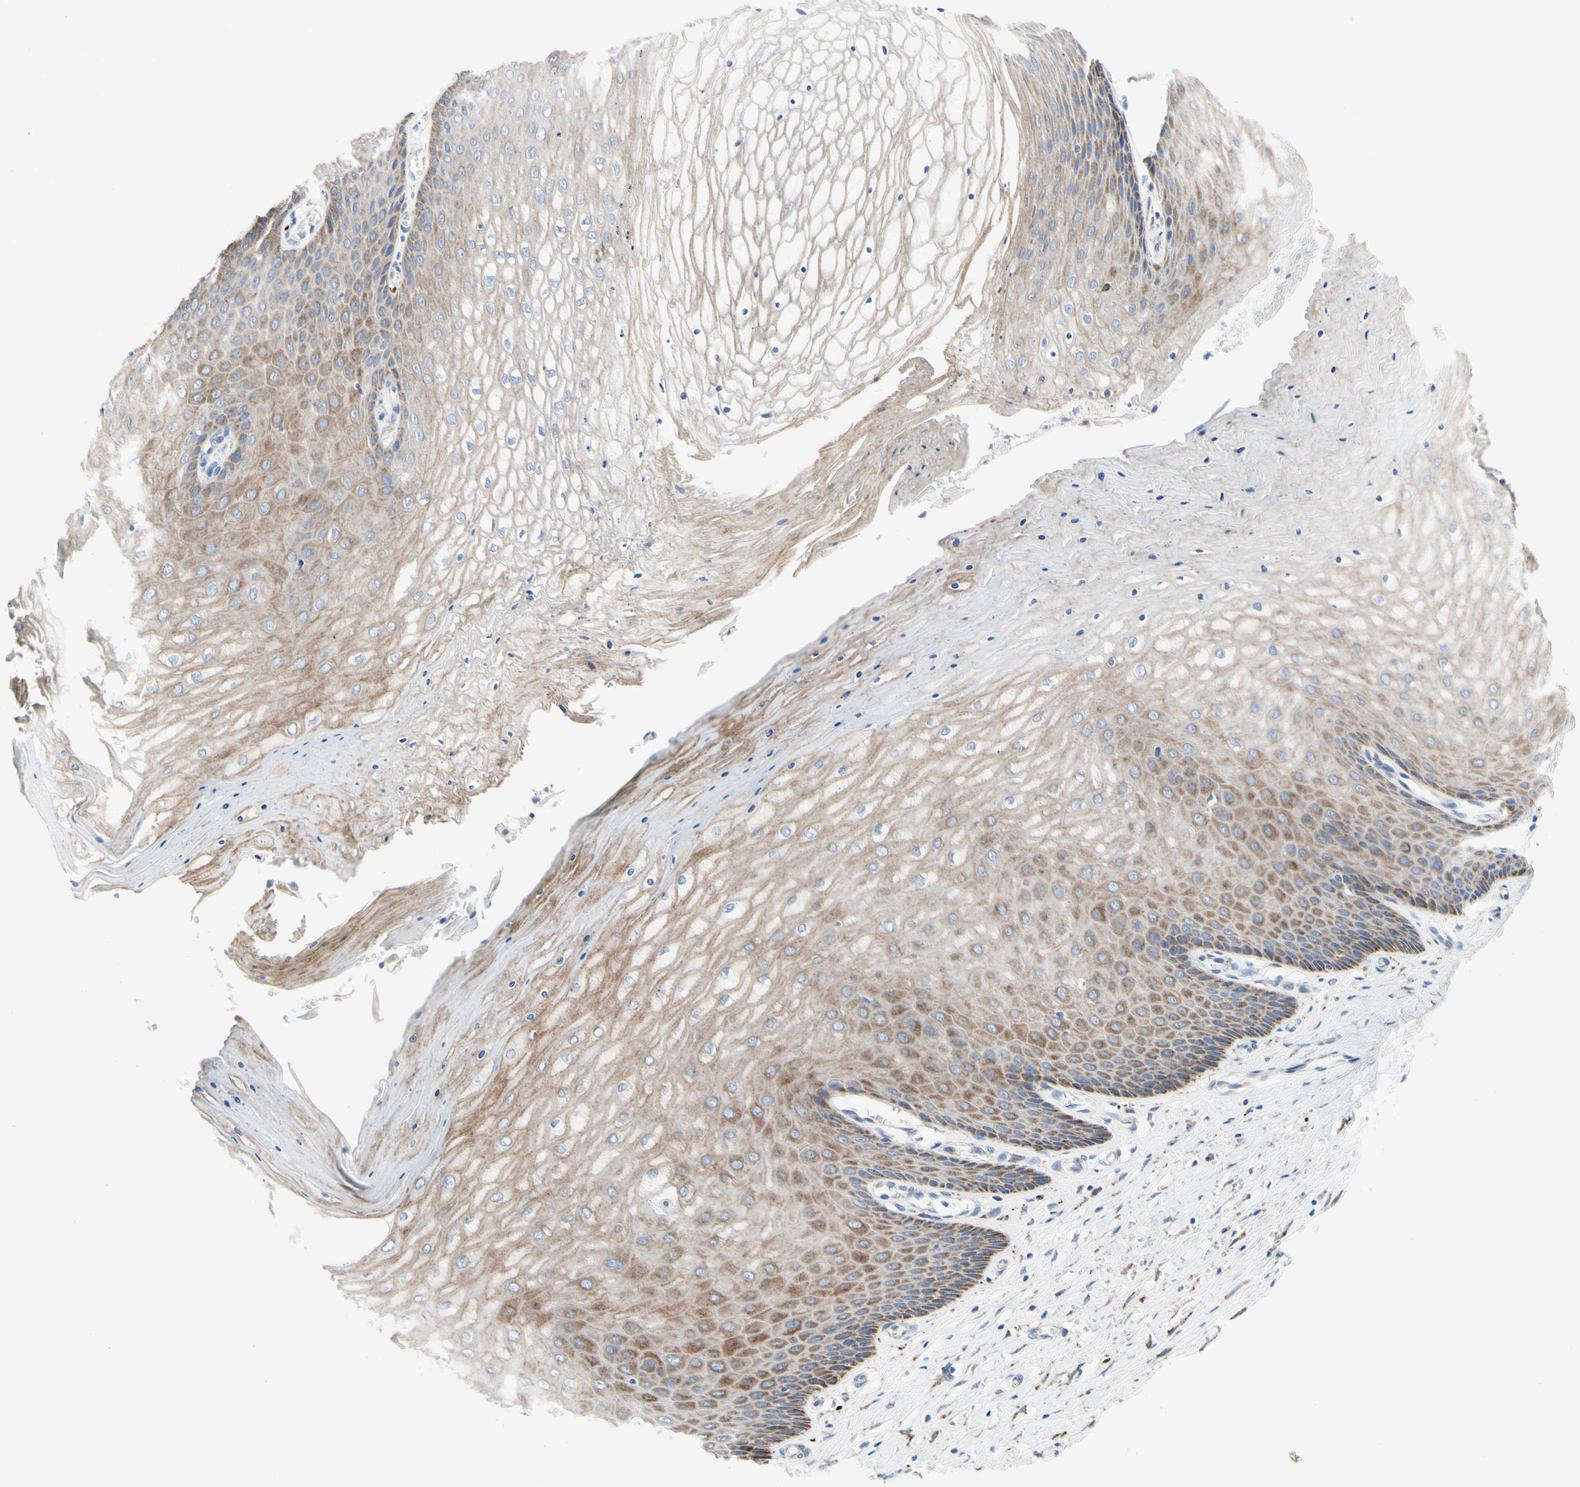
{"staining": {"intensity": "weak", "quantity": ">75%", "location": "cytoplasmic/membranous"}, "tissue": "cervix", "cell_type": "Glandular cells", "image_type": "normal", "snomed": [{"axis": "morphology", "description": "Normal tissue, NOS"}, {"axis": "topography", "description": "Cervix"}], "caption": "The immunohistochemical stain labels weak cytoplasmic/membranous staining in glandular cells of unremarkable cervix. Immunohistochemistry stains the protein of interest in brown and the nuclei are stained blue.", "gene": "URB2", "patient": {"sex": "female", "age": 55}}